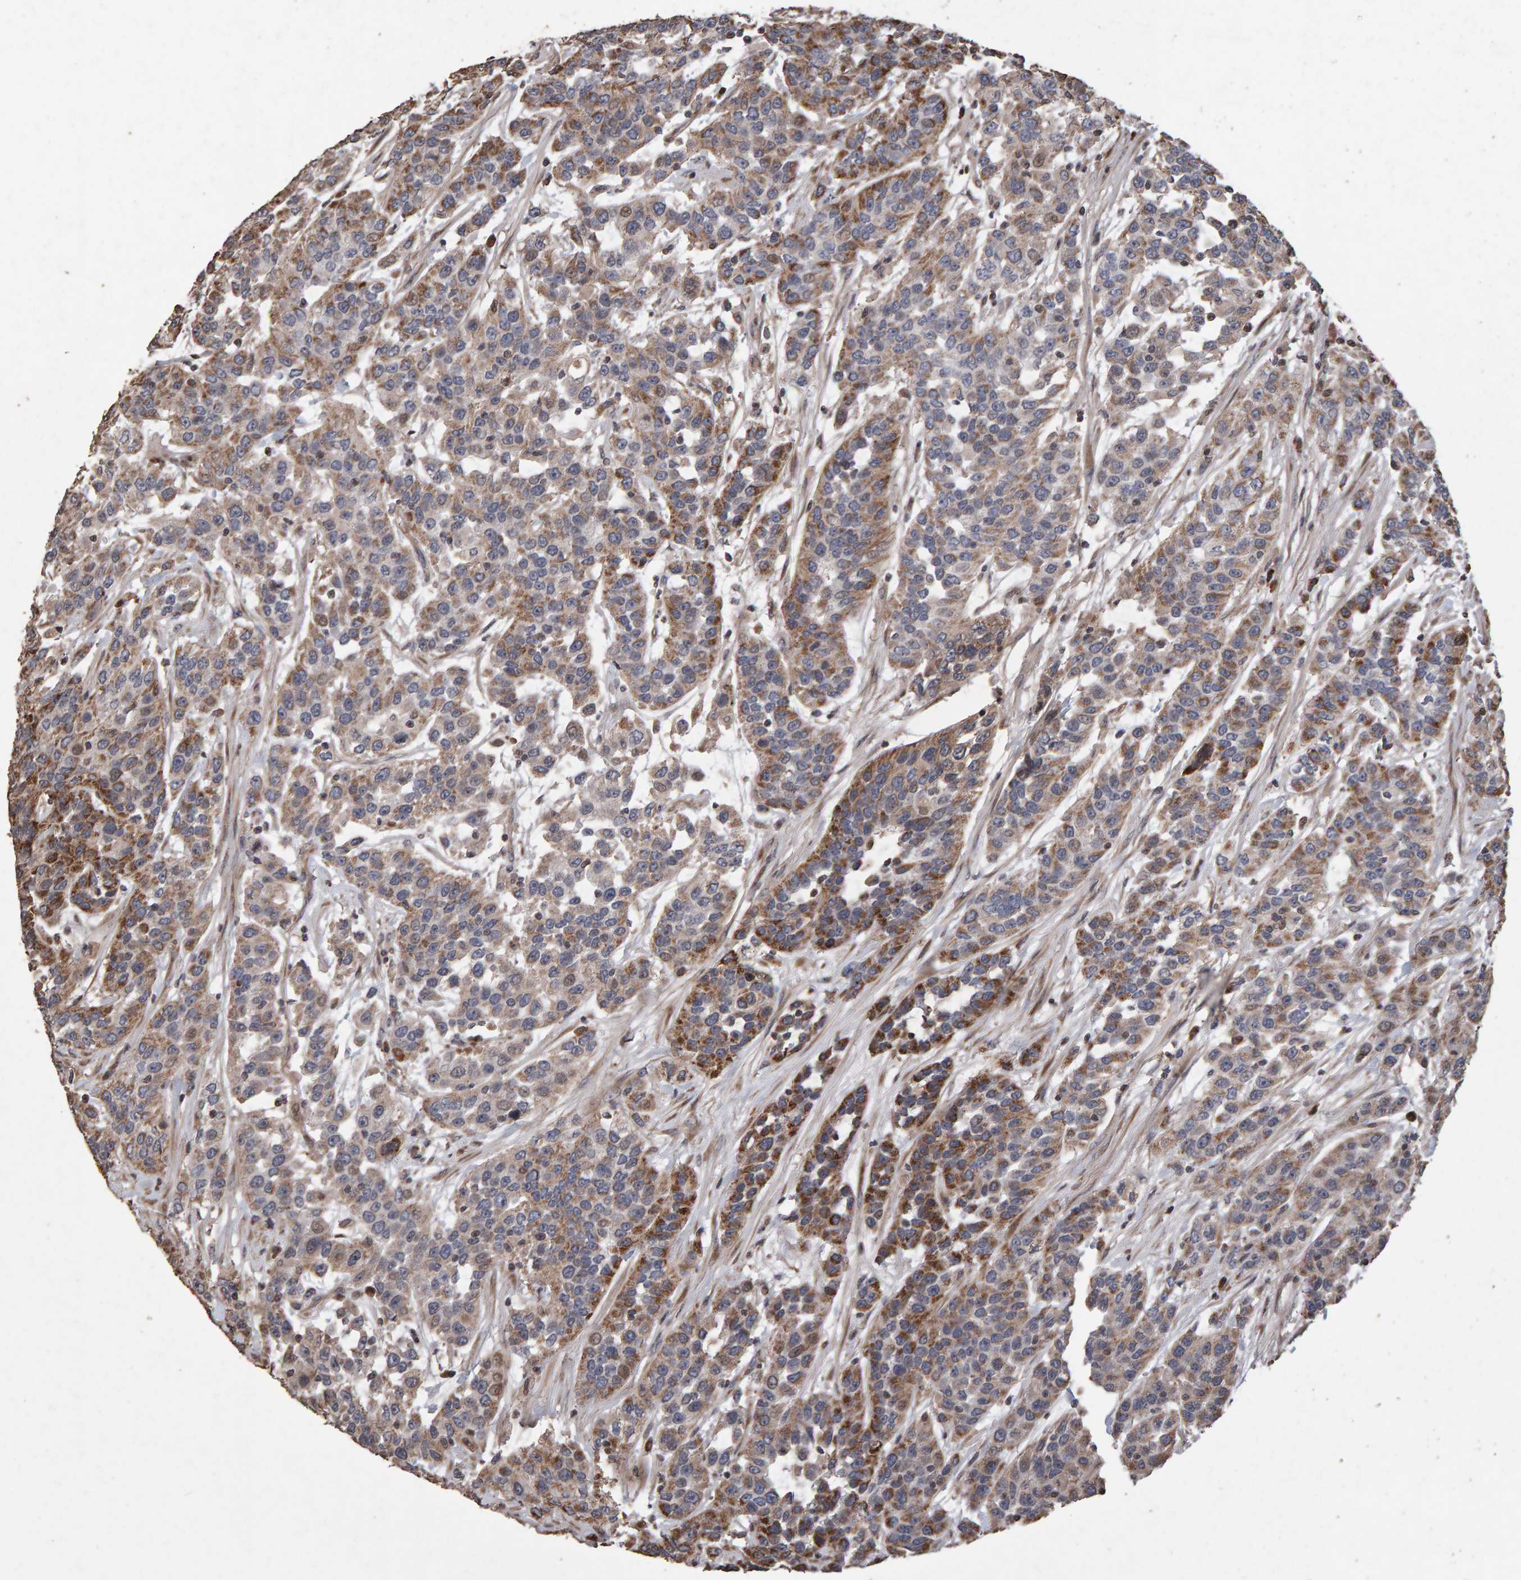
{"staining": {"intensity": "moderate", "quantity": "25%-75%", "location": "cytoplasmic/membranous"}, "tissue": "urothelial cancer", "cell_type": "Tumor cells", "image_type": "cancer", "snomed": [{"axis": "morphology", "description": "Urothelial carcinoma, High grade"}, {"axis": "topography", "description": "Urinary bladder"}], "caption": "DAB immunohistochemical staining of human high-grade urothelial carcinoma reveals moderate cytoplasmic/membranous protein staining in about 25%-75% of tumor cells.", "gene": "OSBP2", "patient": {"sex": "female", "age": 80}}